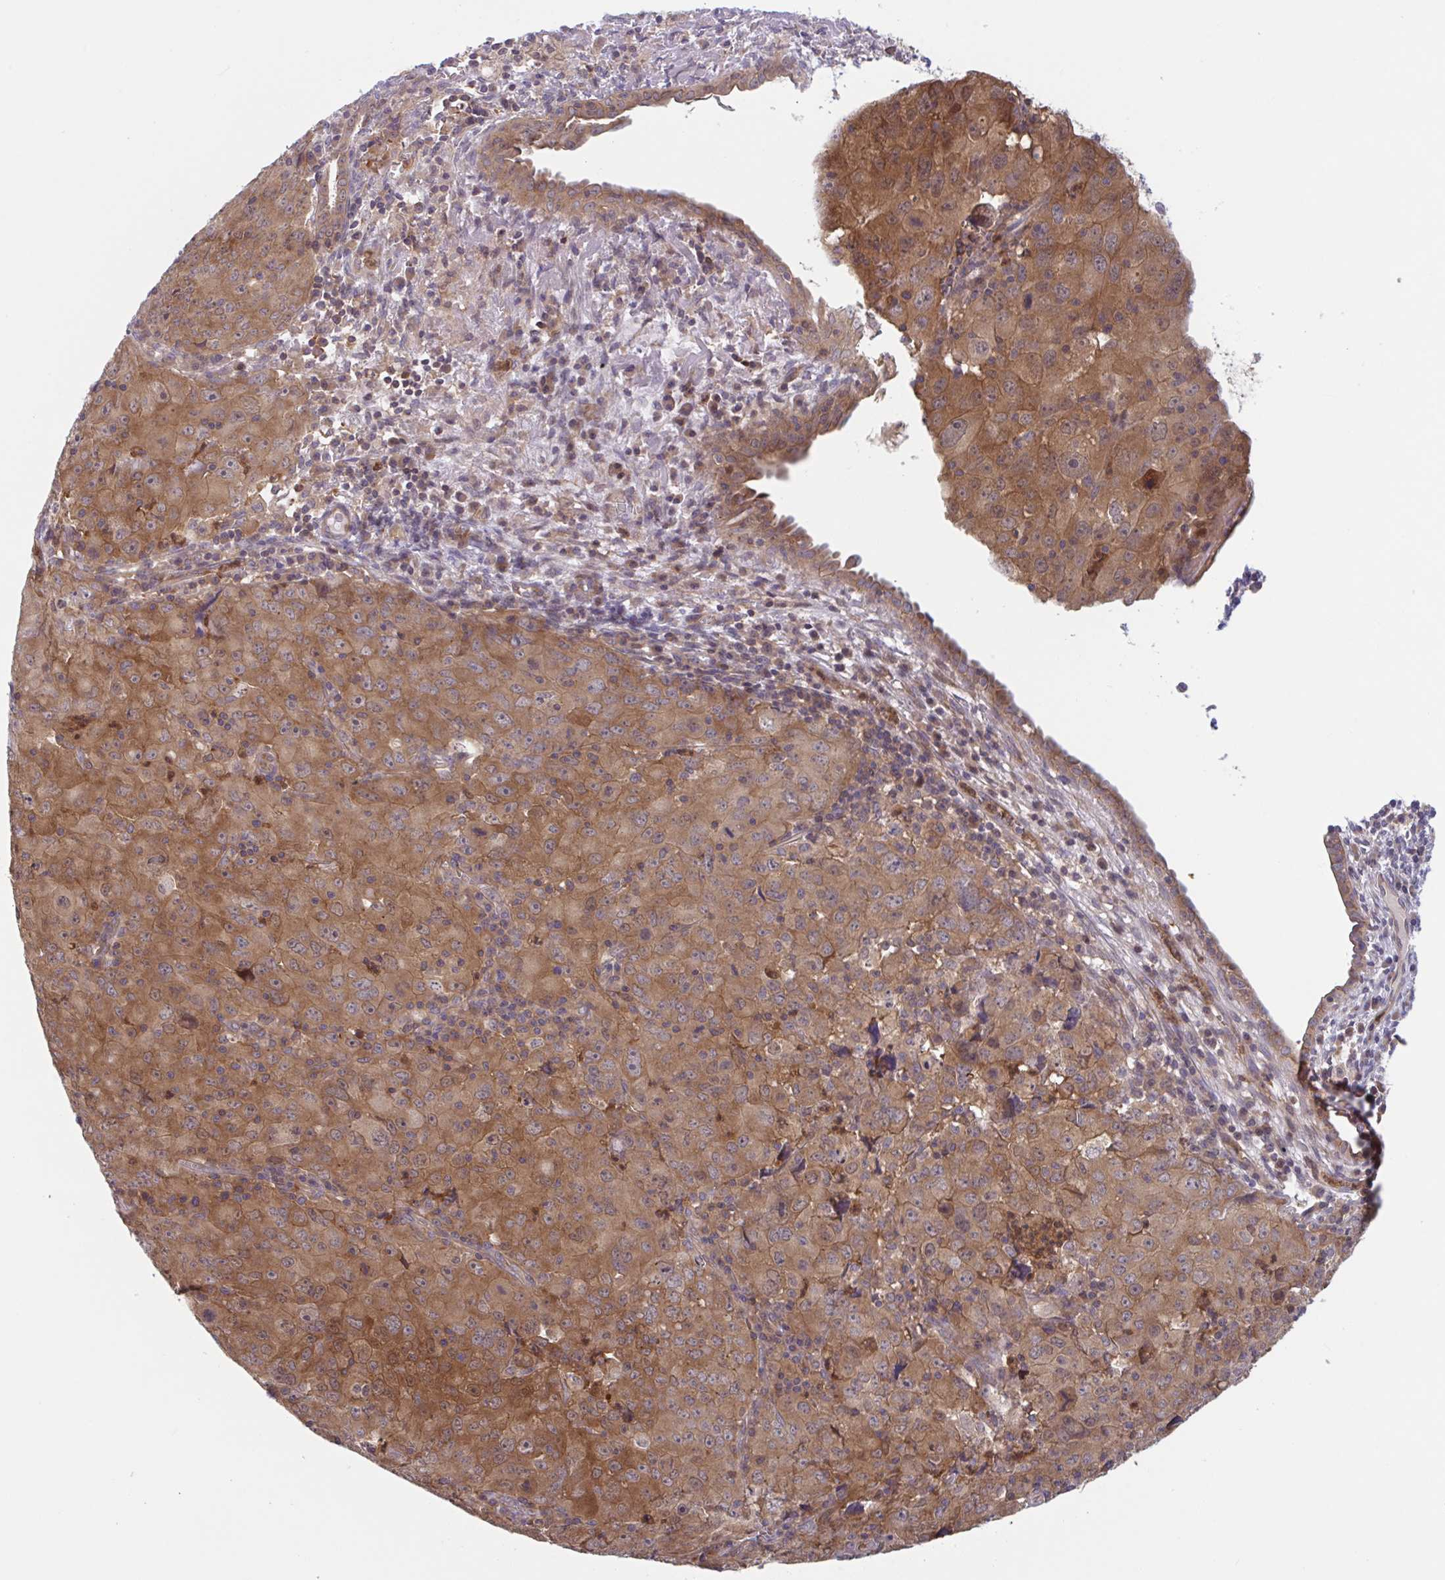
{"staining": {"intensity": "moderate", "quantity": ">75%", "location": "cytoplasmic/membranous,nuclear"}, "tissue": "cervical cancer", "cell_type": "Tumor cells", "image_type": "cancer", "snomed": [{"axis": "morphology", "description": "Adenocarcinoma, NOS"}, {"axis": "topography", "description": "Cervix"}], "caption": "This is an image of IHC staining of adenocarcinoma (cervical), which shows moderate staining in the cytoplasmic/membranous and nuclear of tumor cells.", "gene": "LMNTD2", "patient": {"sex": "female", "age": 56}}